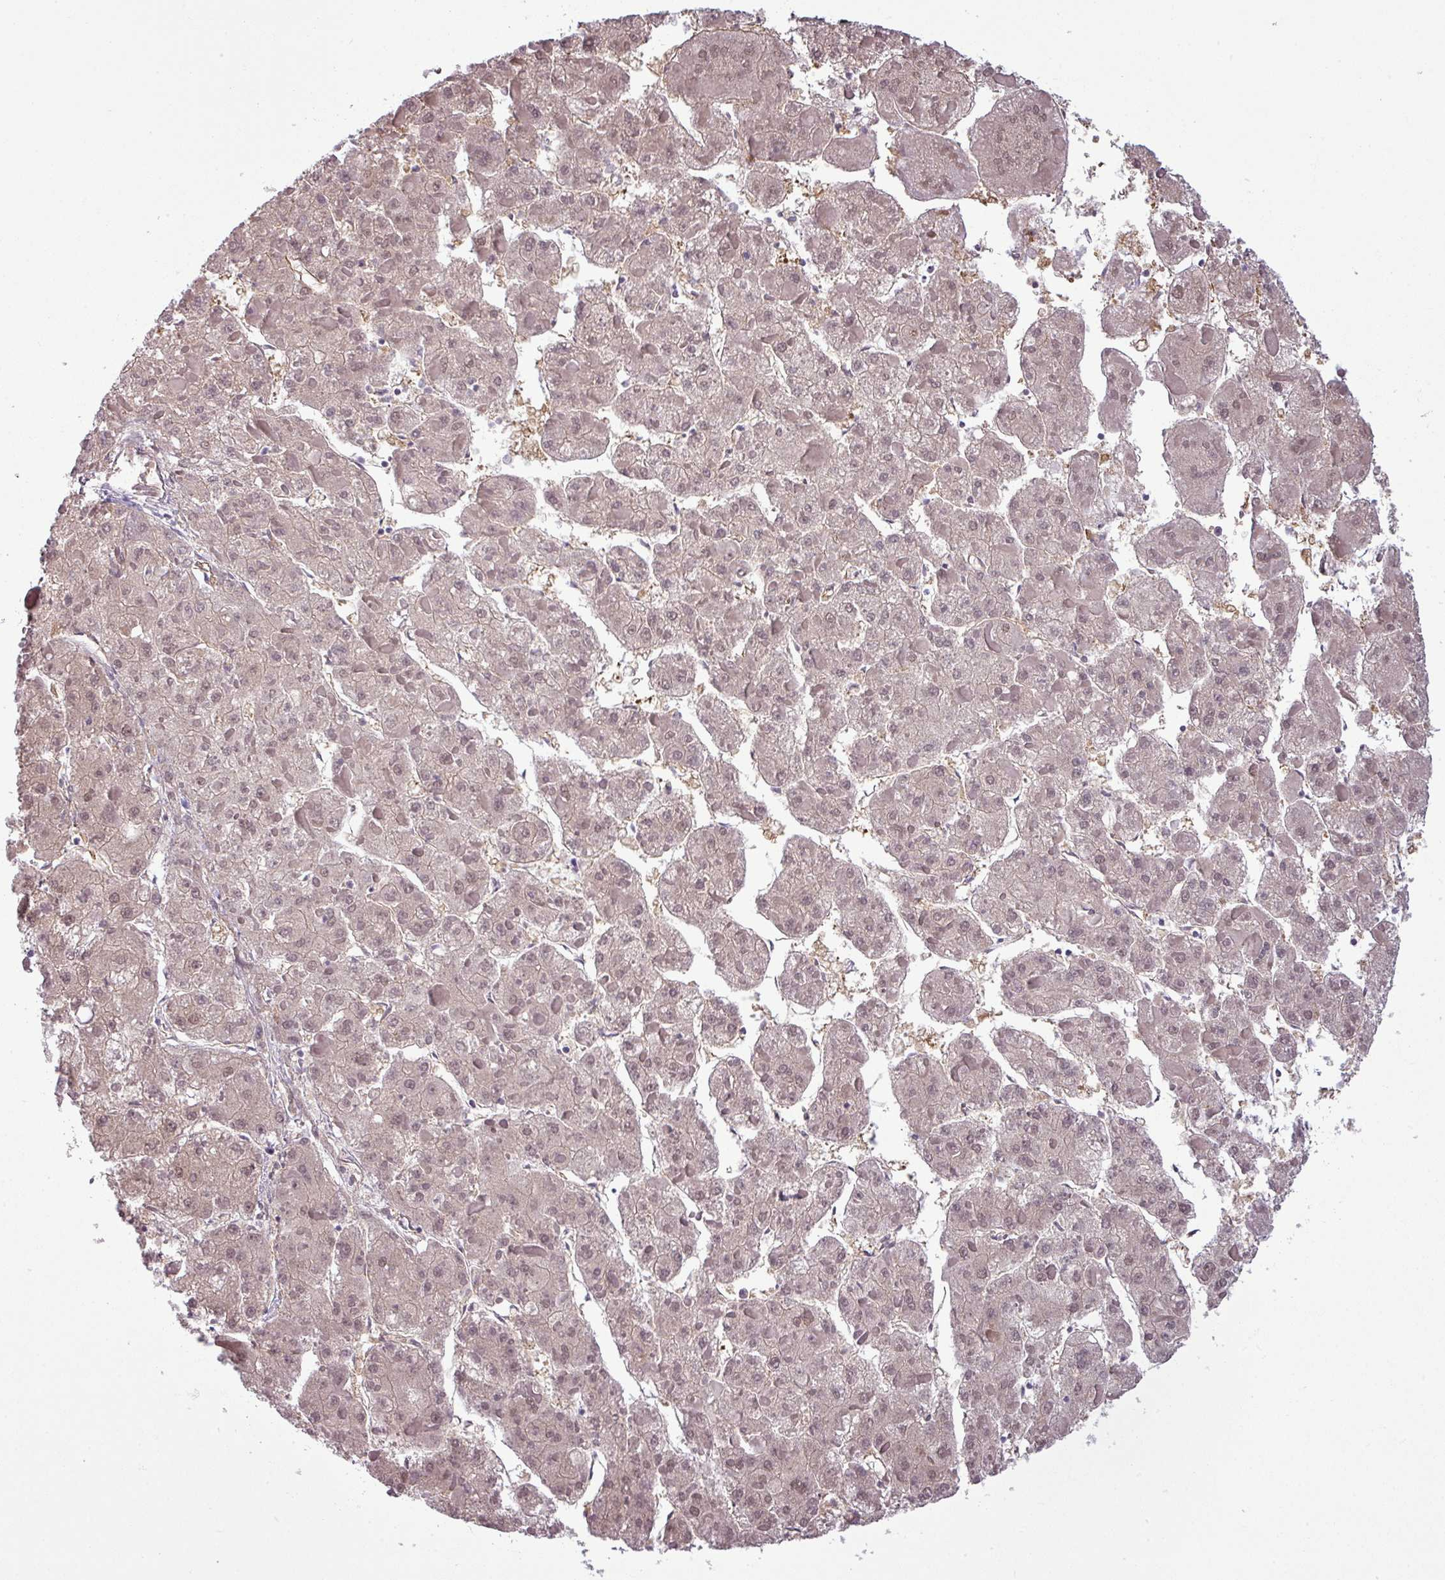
{"staining": {"intensity": "weak", "quantity": ">75%", "location": "nuclear"}, "tissue": "liver cancer", "cell_type": "Tumor cells", "image_type": "cancer", "snomed": [{"axis": "morphology", "description": "Carcinoma, Hepatocellular, NOS"}, {"axis": "topography", "description": "Liver"}], "caption": "Protein staining exhibits weak nuclear positivity in about >75% of tumor cells in liver cancer.", "gene": "CCDC144A", "patient": {"sex": "female", "age": 73}}